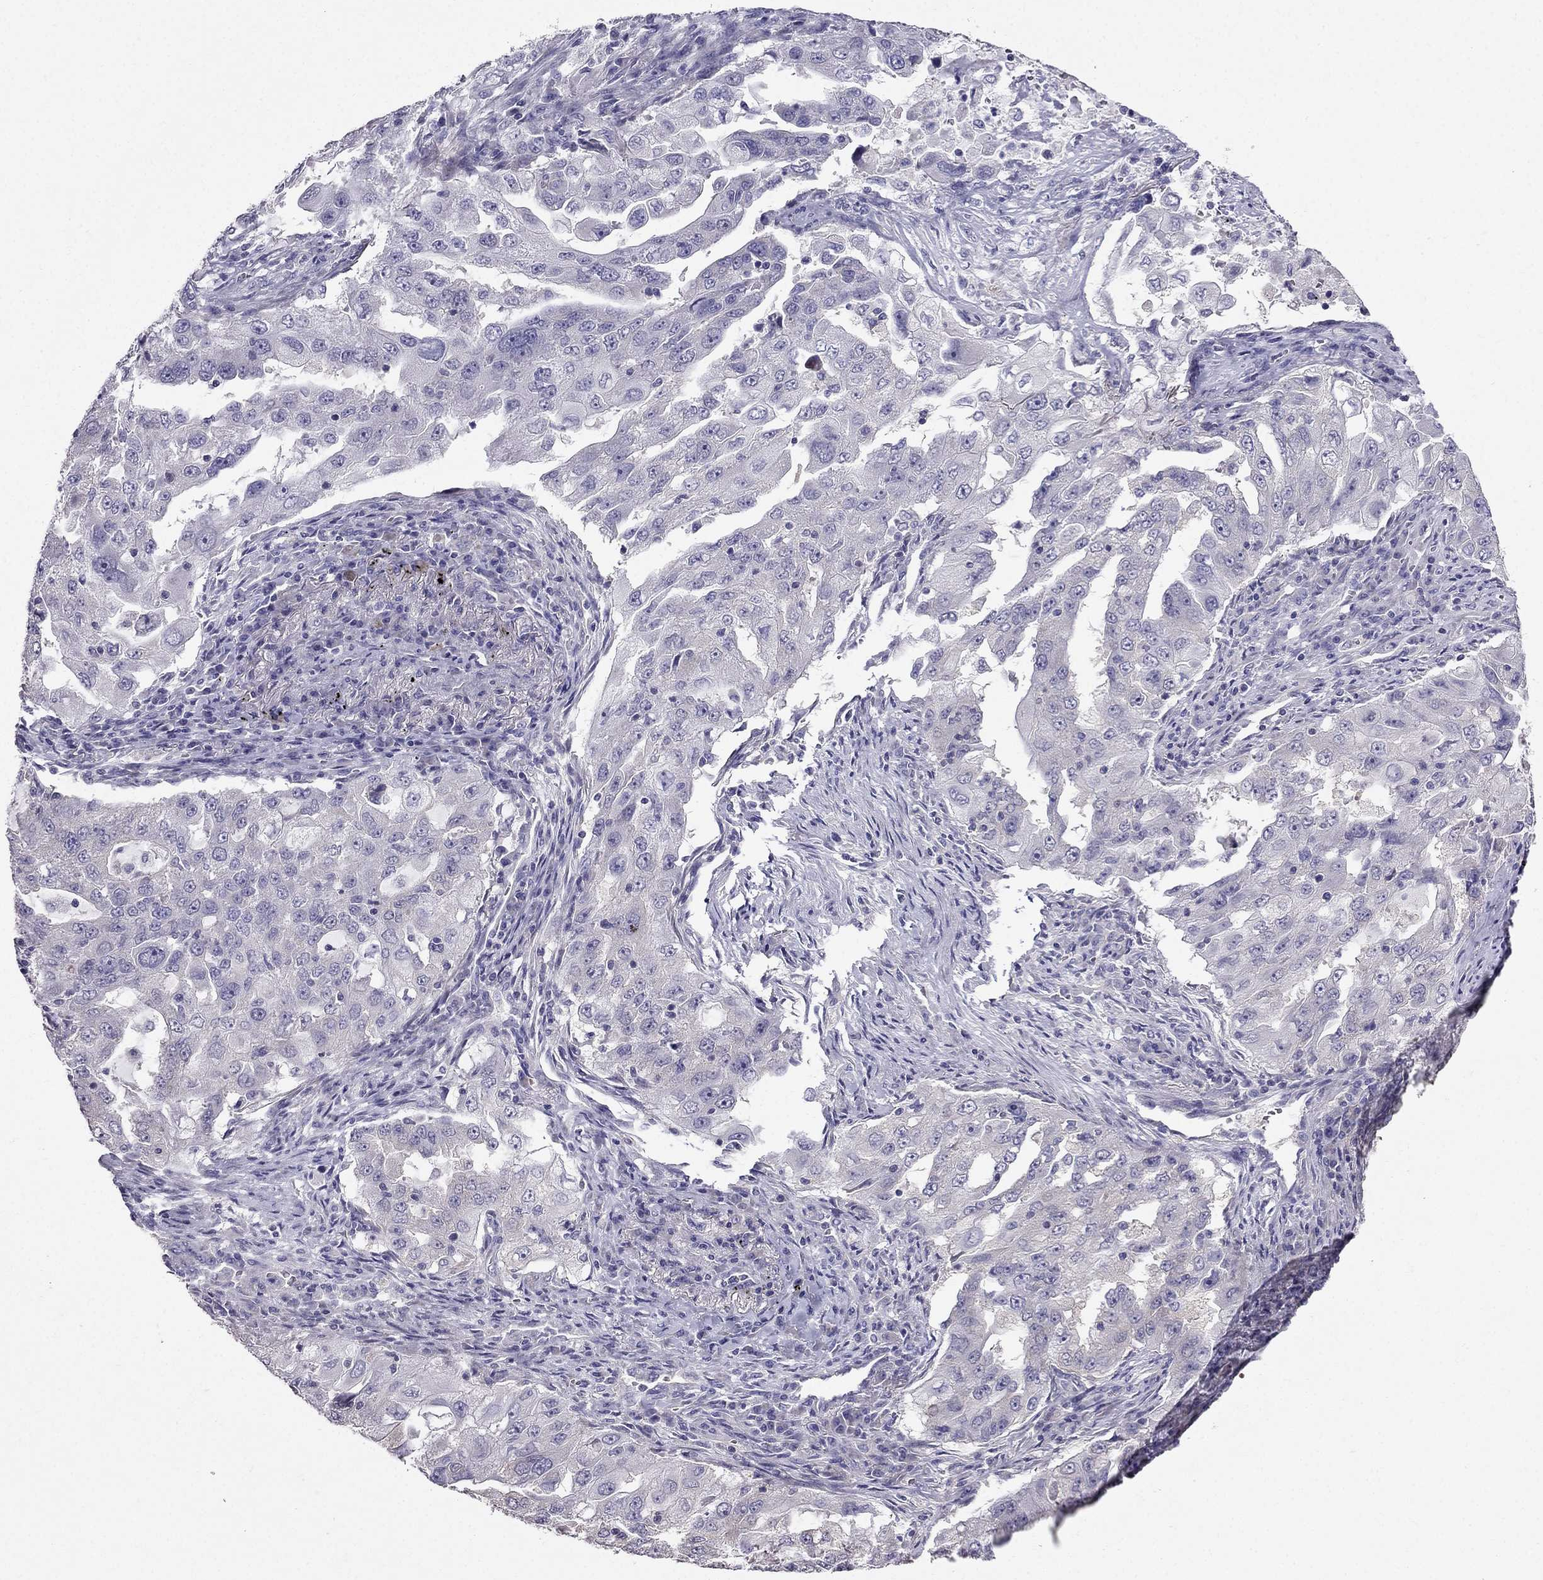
{"staining": {"intensity": "negative", "quantity": "none", "location": "none"}, "tissue": "lung cancer", "cell_type": "Tumor cells", "image_type": "cancer", "snomed": [{"axis": "morphology", "description": "Adenocarcinoma, NOS"}, {"axis": "topography", "description": "Lung"}], "caption": "Immunohistochemistry (IHC) of human adenocarcinoma (lung) reveals no expression in tumor cells.", "gene": "AS3MT", "patient": {"sex": "female", "age": 61}}